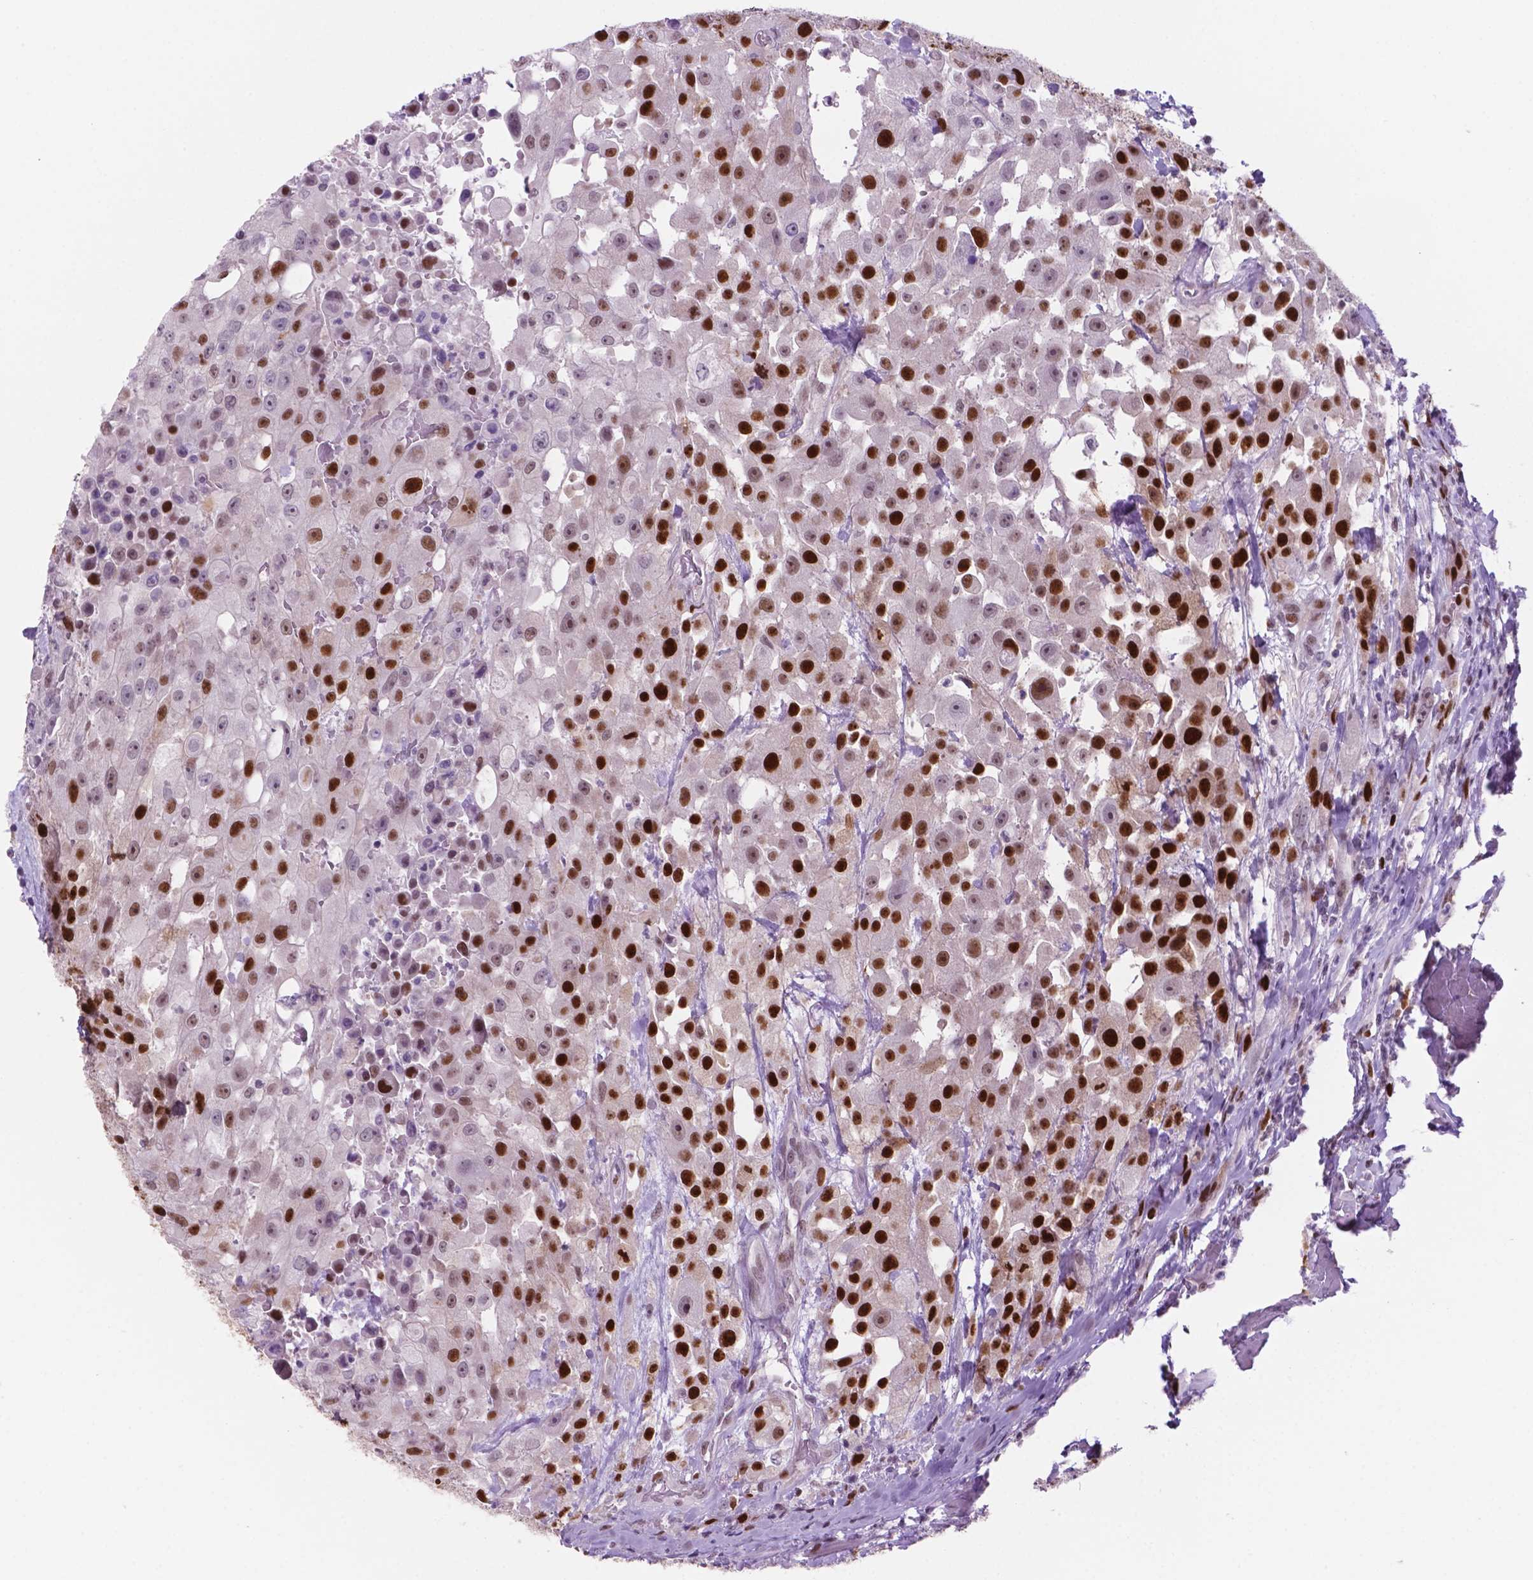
{"staining": {"intensity": "strong", "quantity": ">75%", "location": "nuclear"}, "tissue": "urothelial cancer", "cell_type": "Tumor cells", "image_type": "cancer", "snomed": [{"axis": "morphology", "description": "Urothelial carcinoma, High grade"}, {"axis": "topography", "description": "Urinary bladder"}], "caption": "IHC photomicrograph of neoplastic tissue: human high-grade urothelial carcinoma stained using immunohistochemistry displays high levels of strong protein expression localized specifically in the nuclear of tumor cells, appearing as a nuclear brown color.", "gene": "NCAPH2", "patient": {"sex": "male", "age": 79}}